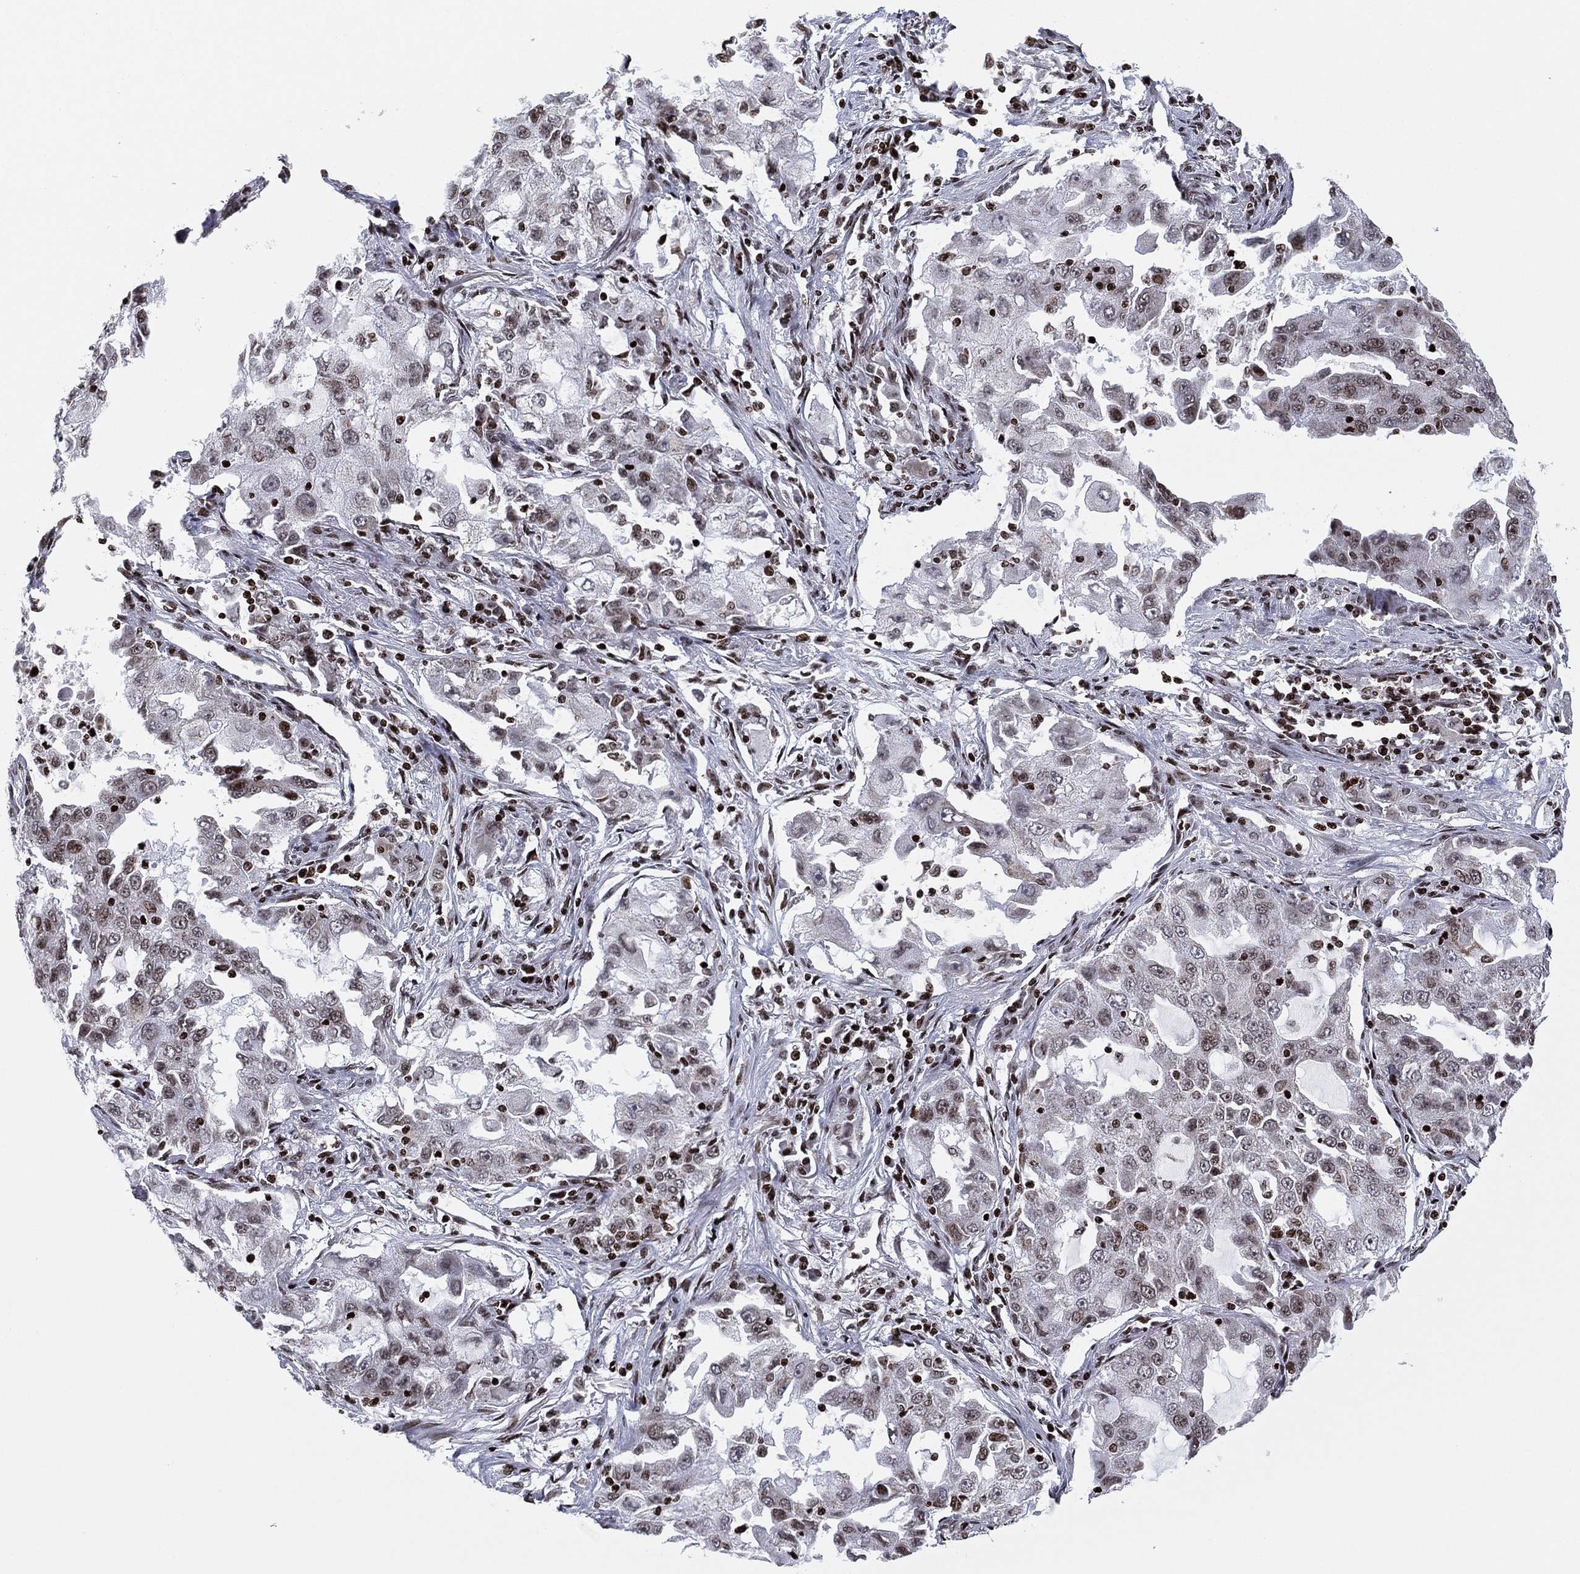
{"staining": {"intensity": "weak", "quantity": "<25%", "location": "nuclear"}, "tissue": "lung cancer", "cell_type": "Tumor cells", "image_type": "cancer", "snomed": [{"axis": "morphology", "description": "Adenocarcinoma, NOS"}, {"axis": "topography", "description": "Lung"}], "caption": "Lung cancer (adenocarcinoma) stained for a protein using IHC displays no staining tumor cells.", "gene": "MFSD14A", "patient": {"sex": "female", "age": 61}}